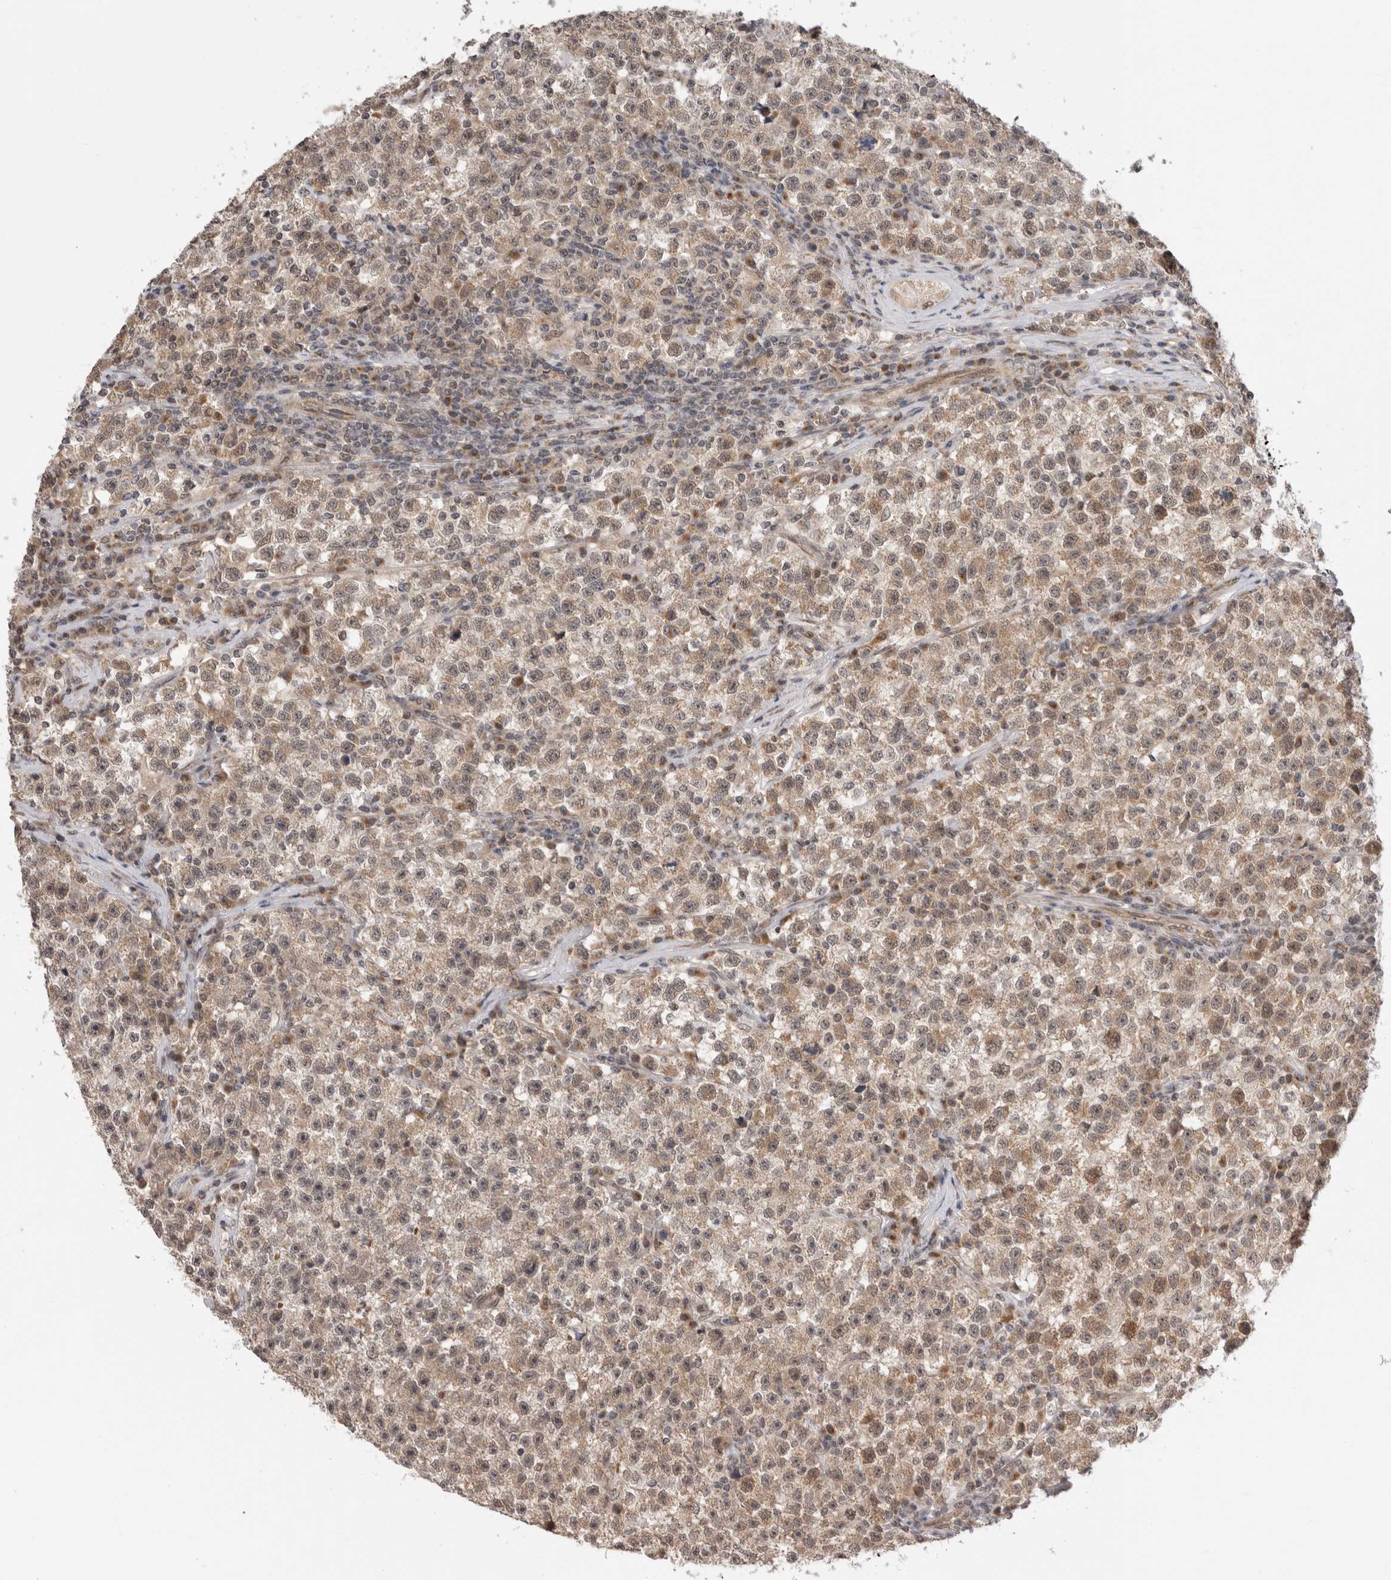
{"staining": {"intensity": "weak", "quantity": ">75%", "location": "cytoplasmic/membranous,nuclear"}, "tissue": "testis cancer", "cell_type": "Tumor cells", "image_type": "cancer", "snomed": [{"axis": "morphology", "description": "Seminoma, NOS"}, {"axis": "topography", "description": "Testis"}], "caption": "Protein staining of testis seminoma tissue shows weak cytoplasmic/membranous and nuclear staining in approximately >75% of tumor cells. The staining was performed using DAB, with brown indicating positive protein expression. Nuclei are stained blue with hematoxylin.", "gene": "TMEM65", "patient": {"sex": "male", "age": 22}}